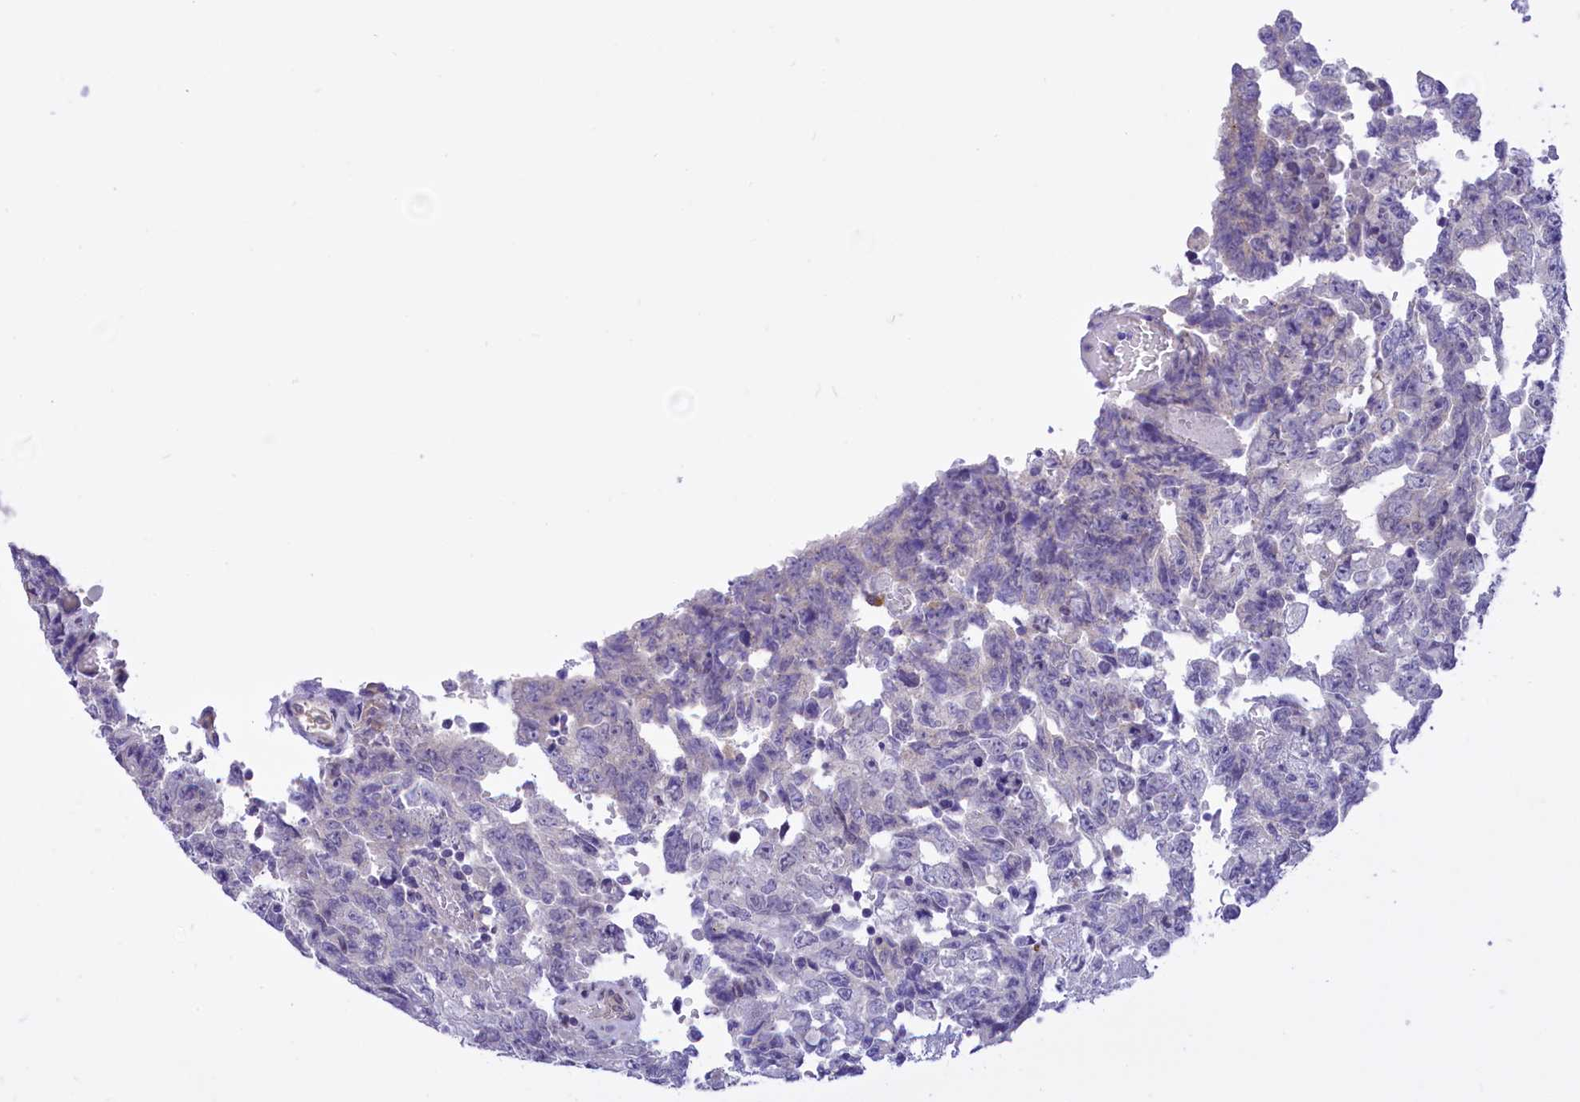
{"staining": {"intensity": "negative", "quantity": "none", "location": "none"}, "tissue": "testis cancer", "cell_type": "Tumor cells", "image_type": "cancer", "snomed": [{"axis": "morphology", "description": "Carcinoma, Embryonal, NOS"}, {"axis": "topography", "description": "Testis"}], "caption": "A photomicrograph of embryonal carcinoma (testis) stained for a protein reveals no brown staining in tumor cells. Nuclei are stained in blue.", "gene": "DCAF16", "patient": {"sex": "male", "age": 26}}